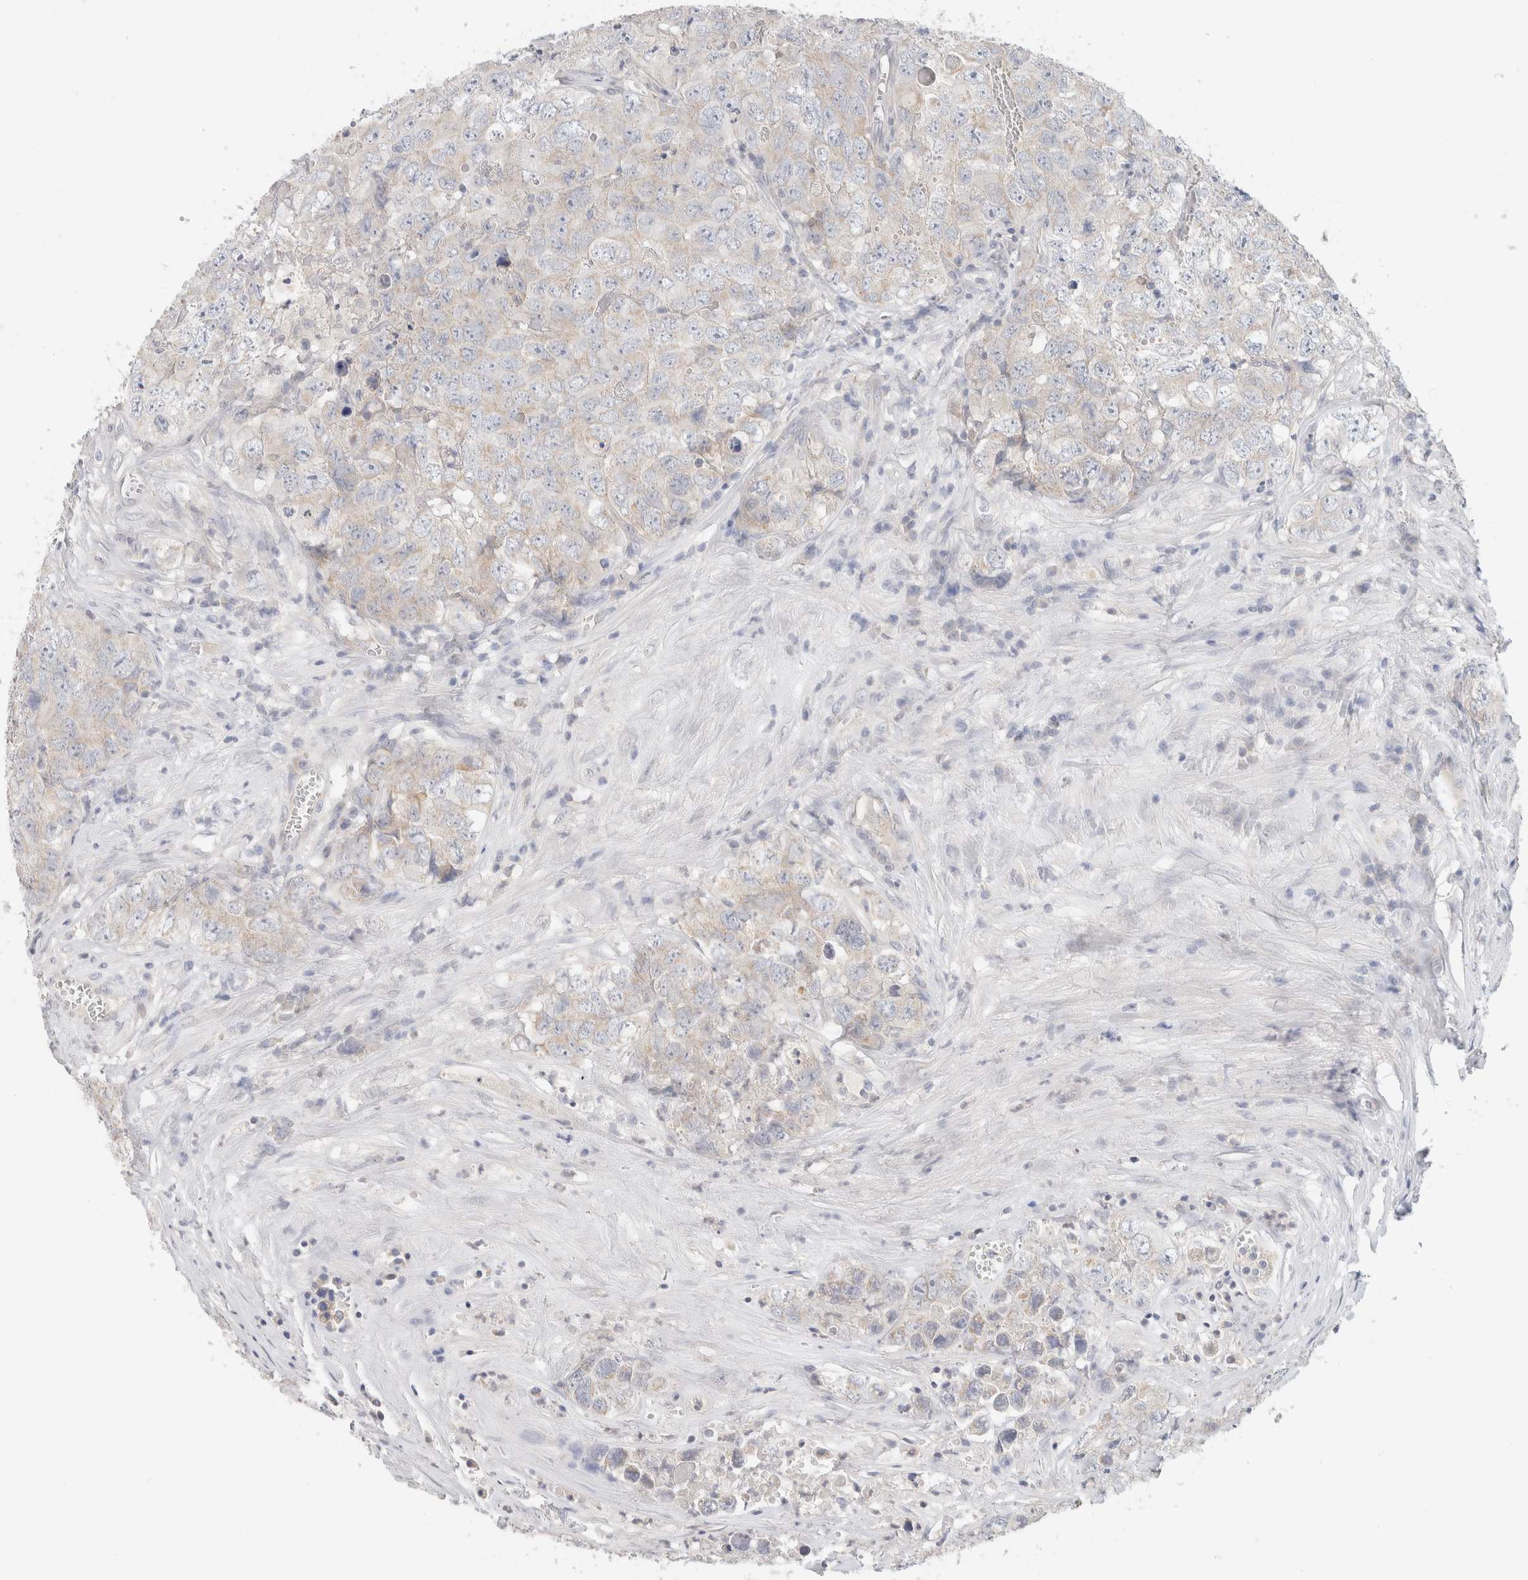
{"staining": {"intensity": "weak", "quantity": "<25%", "location": "cytoplasmic/membranous"}, "tissue": "testis cancer", "cell_type": "Tumor cells", "image_type": "cancer", "snomed": [{"axis": "morphology", "description": "Seminoma, NOS"}, {"axis": "morphology", "description": "Carcinoma, Embryonal, NOS"}, {"axis": "topography", "description": "Testis"}], "caption": "Immunohistochemistry (IHC) of human testis seminoma reveals no expression in tumor cells. The staining is performed using DAB brown chromogen with nuclei counter-stained in using hematoxylin.", "gene": "MPP2", "patient": {"sex": "male", "age": 43}}